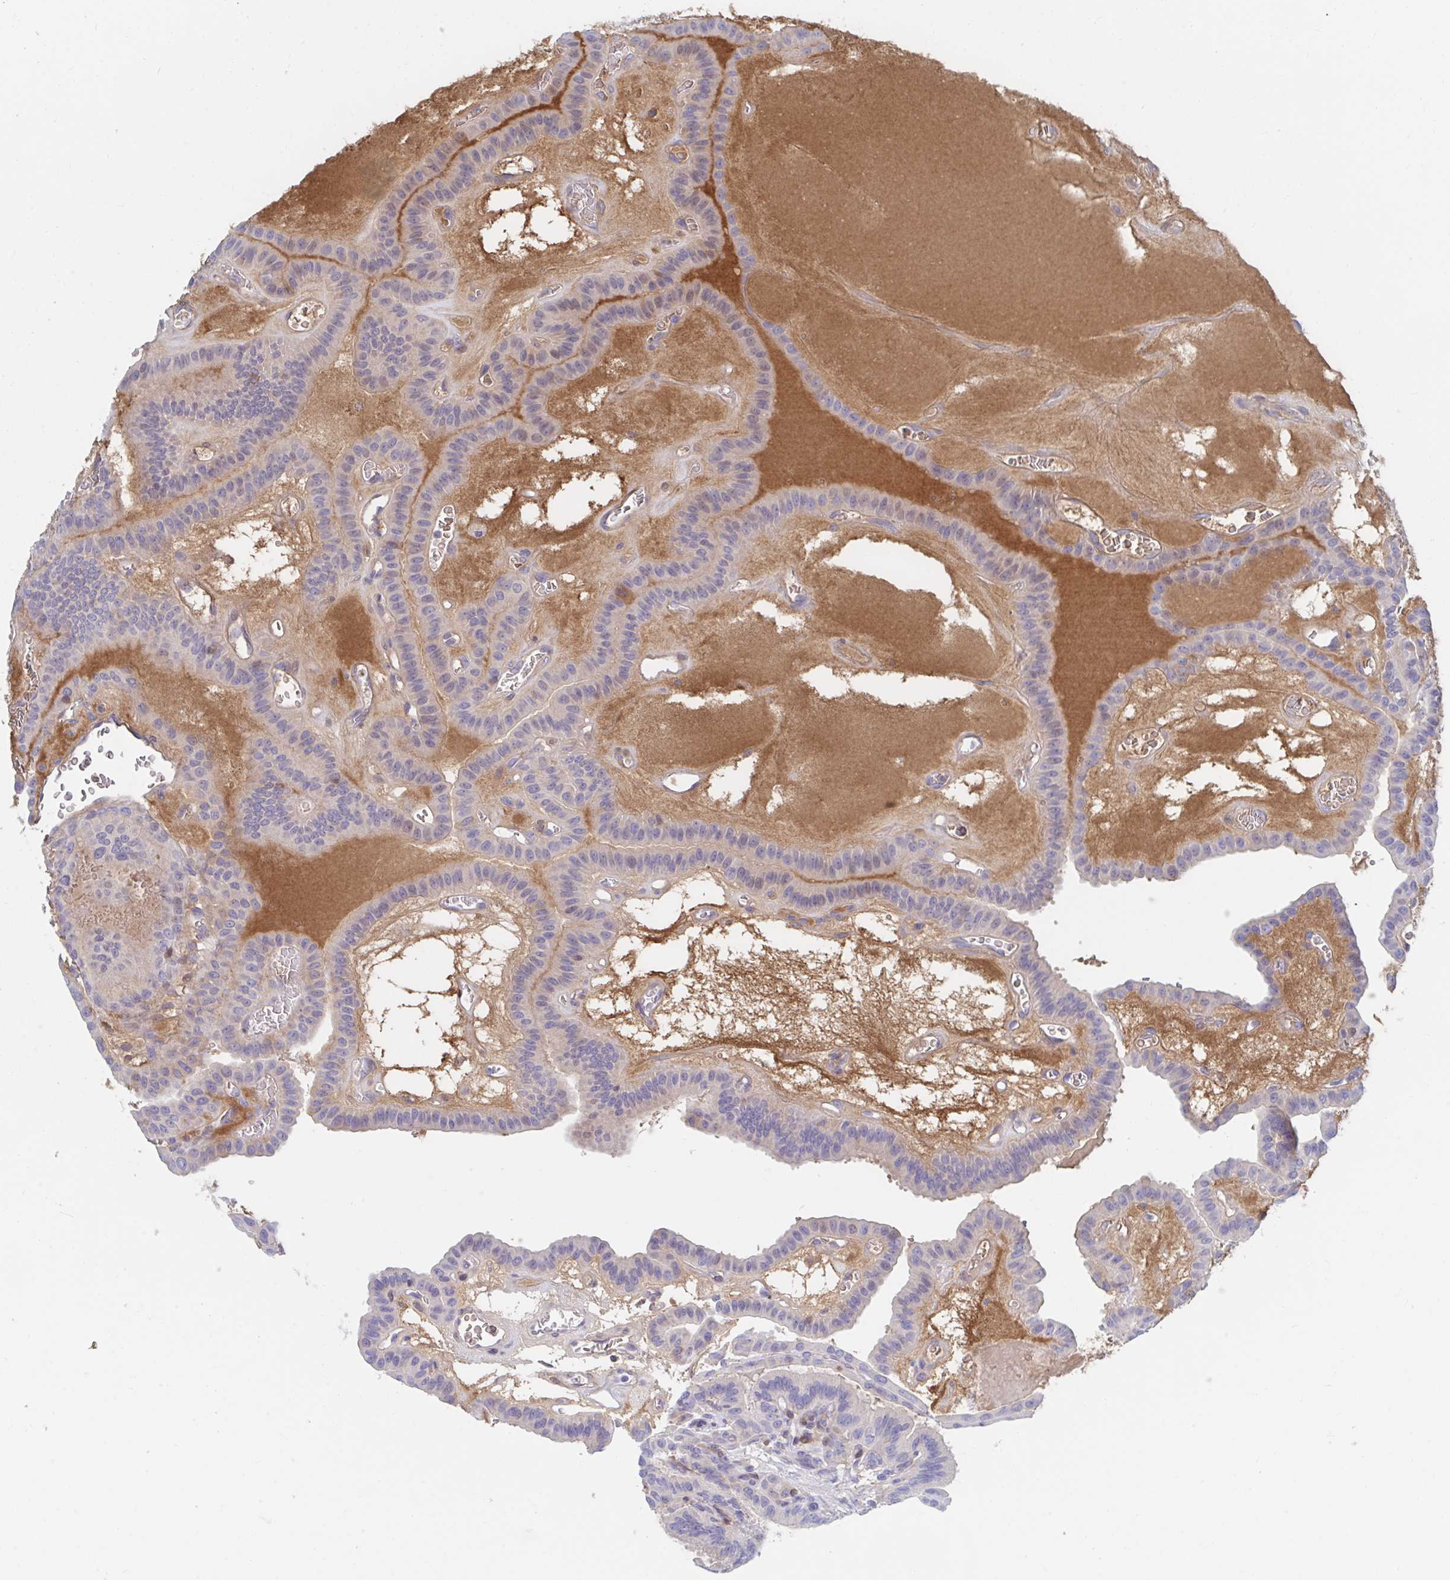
{"staining": {"intensity": "negative", "quantity": "none", "location": "none"}, "tissue": "thyroid cancer", "cell_type": "Tumor cells", "image_type": "cancer", "snomed": [{"axis": "morphology", "description": "Papillary adenocarcinoma, NOS"}, {"axis": "topography", "description": "Thyroid gland"}], "caption": "Tumor cells show no significant staining in papillary adenocarcinoma (thyroid).", "gene": "TNFAIP6", "patient": {"sex": "male", "age": 87}}